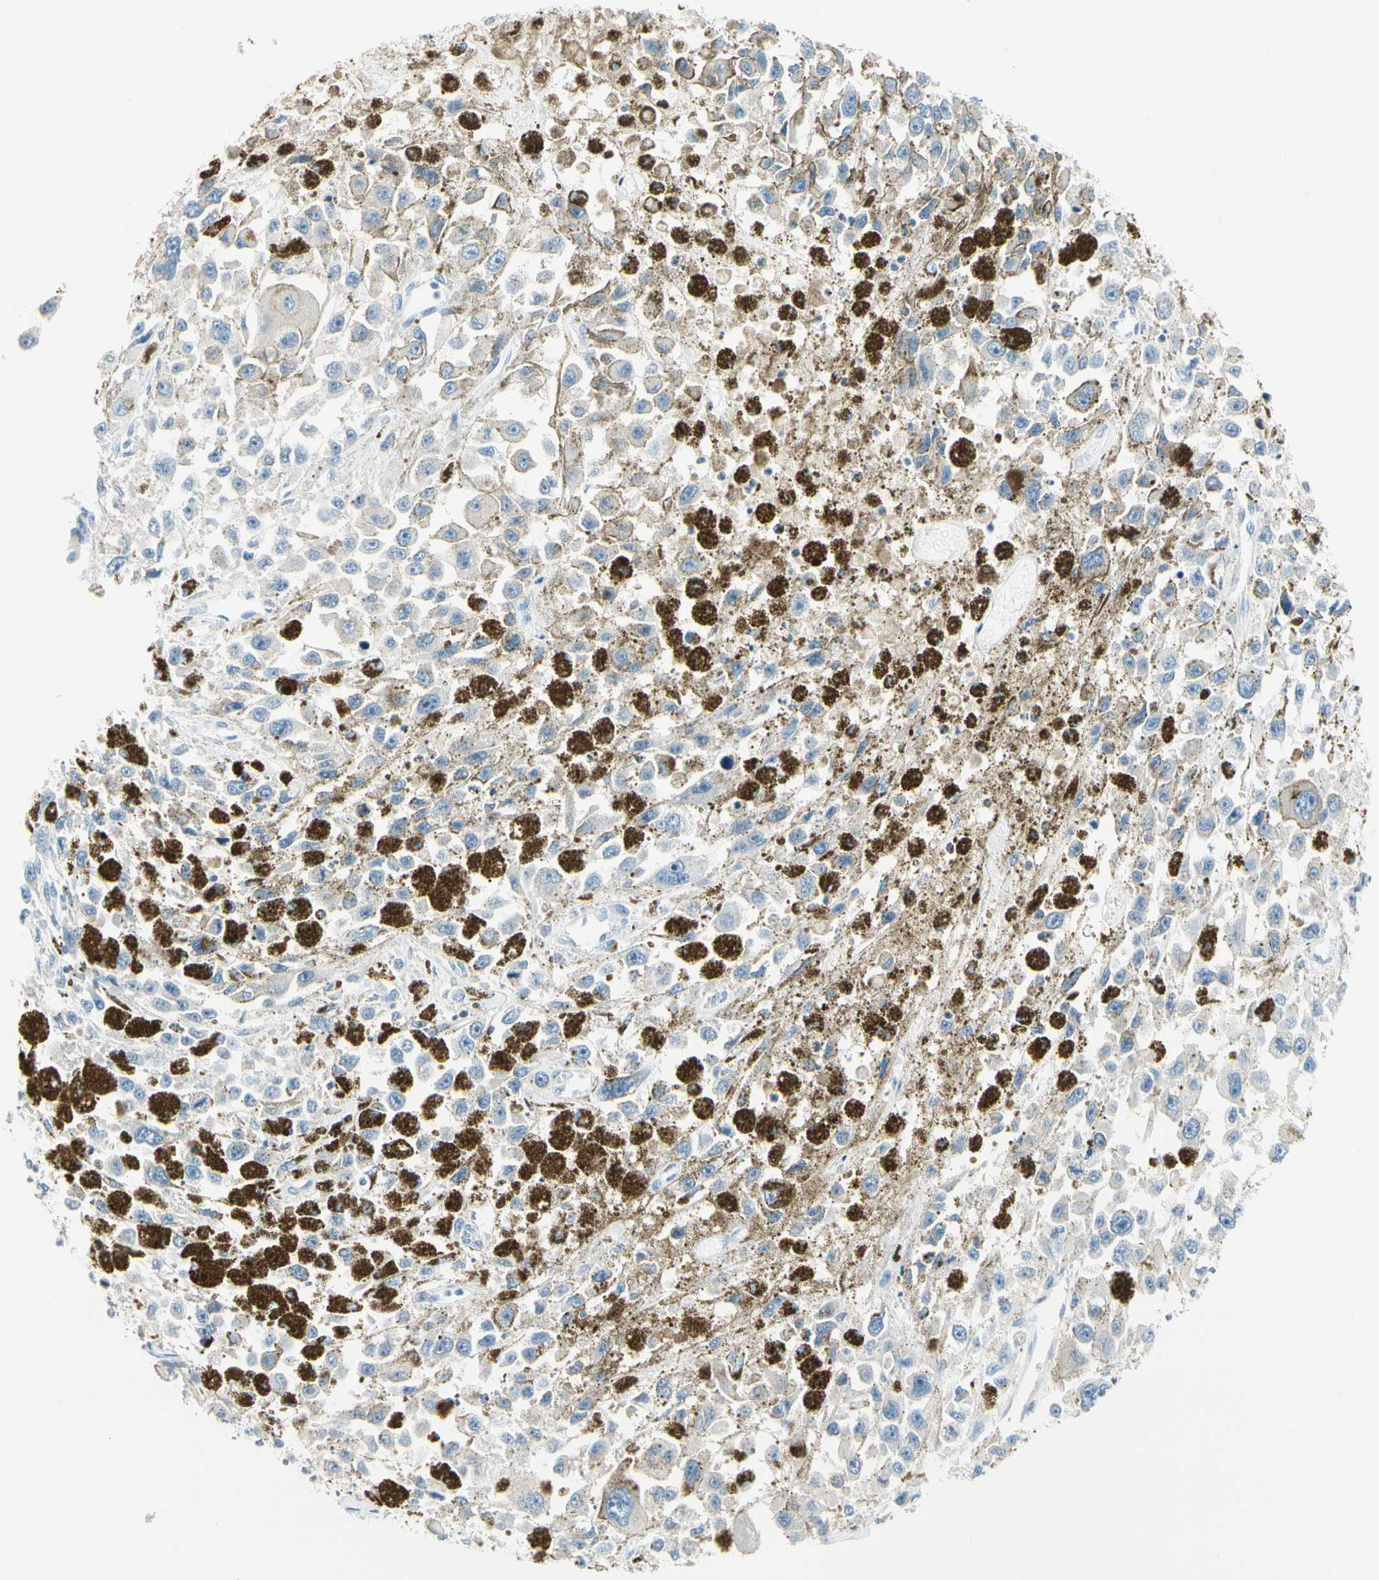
{"staining": {"intensity": "negative", "quantity": "none", "location": "none"}, "tissue": "melanoma", "cell_type": "Tumor cells", "image_type": "cancer", "snomed": [{"axis": "morphology", "description": "Malignant melanoma, Metastatic site"}, {"axis": "topography", "description": "Lymph node"}], "caption": "This image is of malignant melanoma (metastatic site) stained with immunohistochemistry (IHC) to label a protein in brown with the nuclei are counter-stained blue. There is no staining in tumor cells.", "gene": "SLC6A15", "patient": {"sex": "male", "age": 59}}